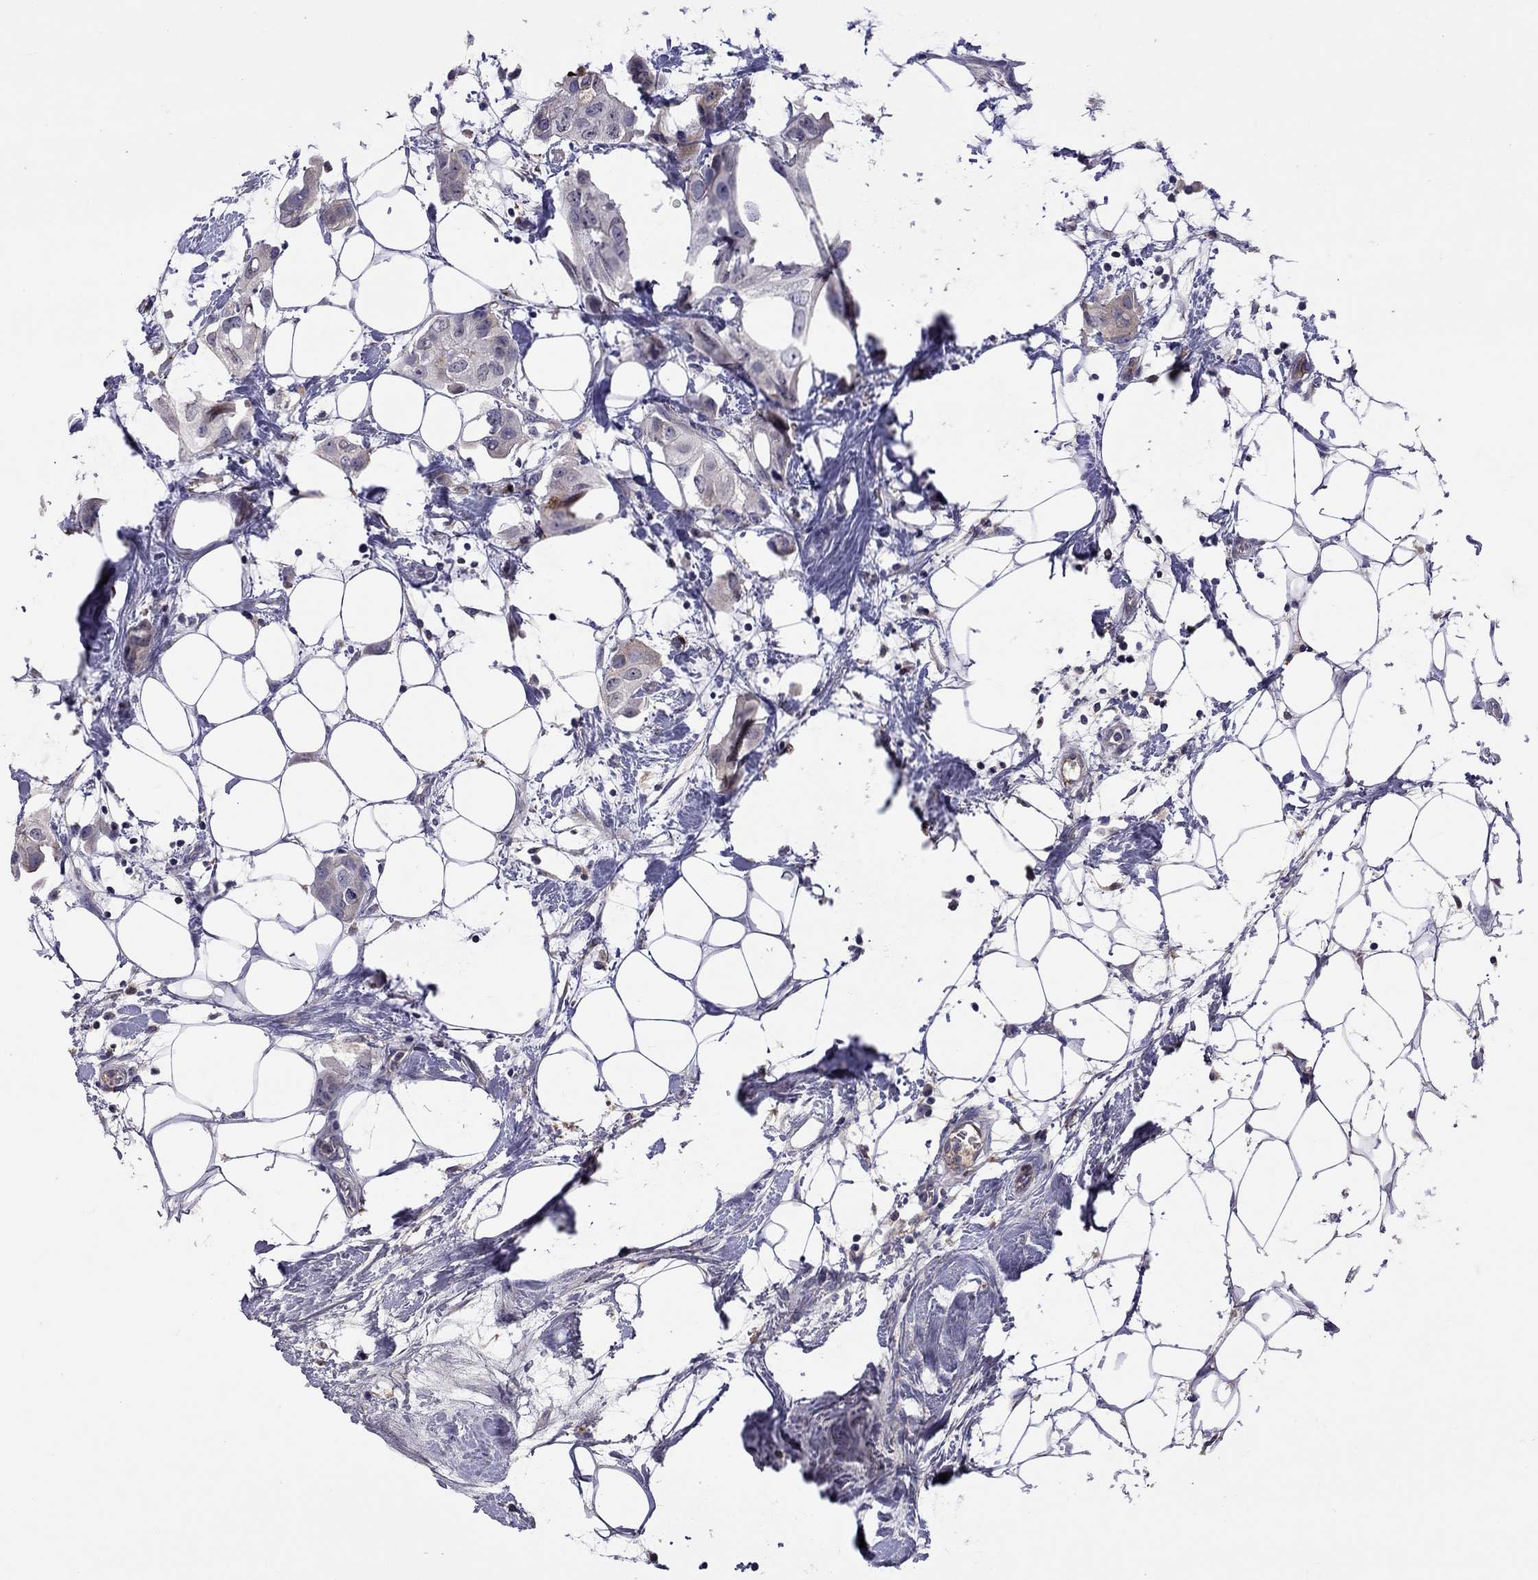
{"staining": {"intensity": "negative", "quantity": "none", "location": "none"}, "tissue": "breast cancer", "cell_type": "Tumor cells", "image_type": "cancer", "snomed": [{"axis": "morphology", "description": "Normal tissue, NOS"}, {"axis": "morphology", "description": "Duct carcinoma"}, {"axis": "topography", "description": "Breast"}], "caption": "IHC histopathology image of neoplastic tissue: human breast cancer stained with DAB displays no significant protein staining in tumor cells. (DAB IHC, high magnification).", "gene": "SERPINA3", "patient": {"sex": "female", "age": 40}}